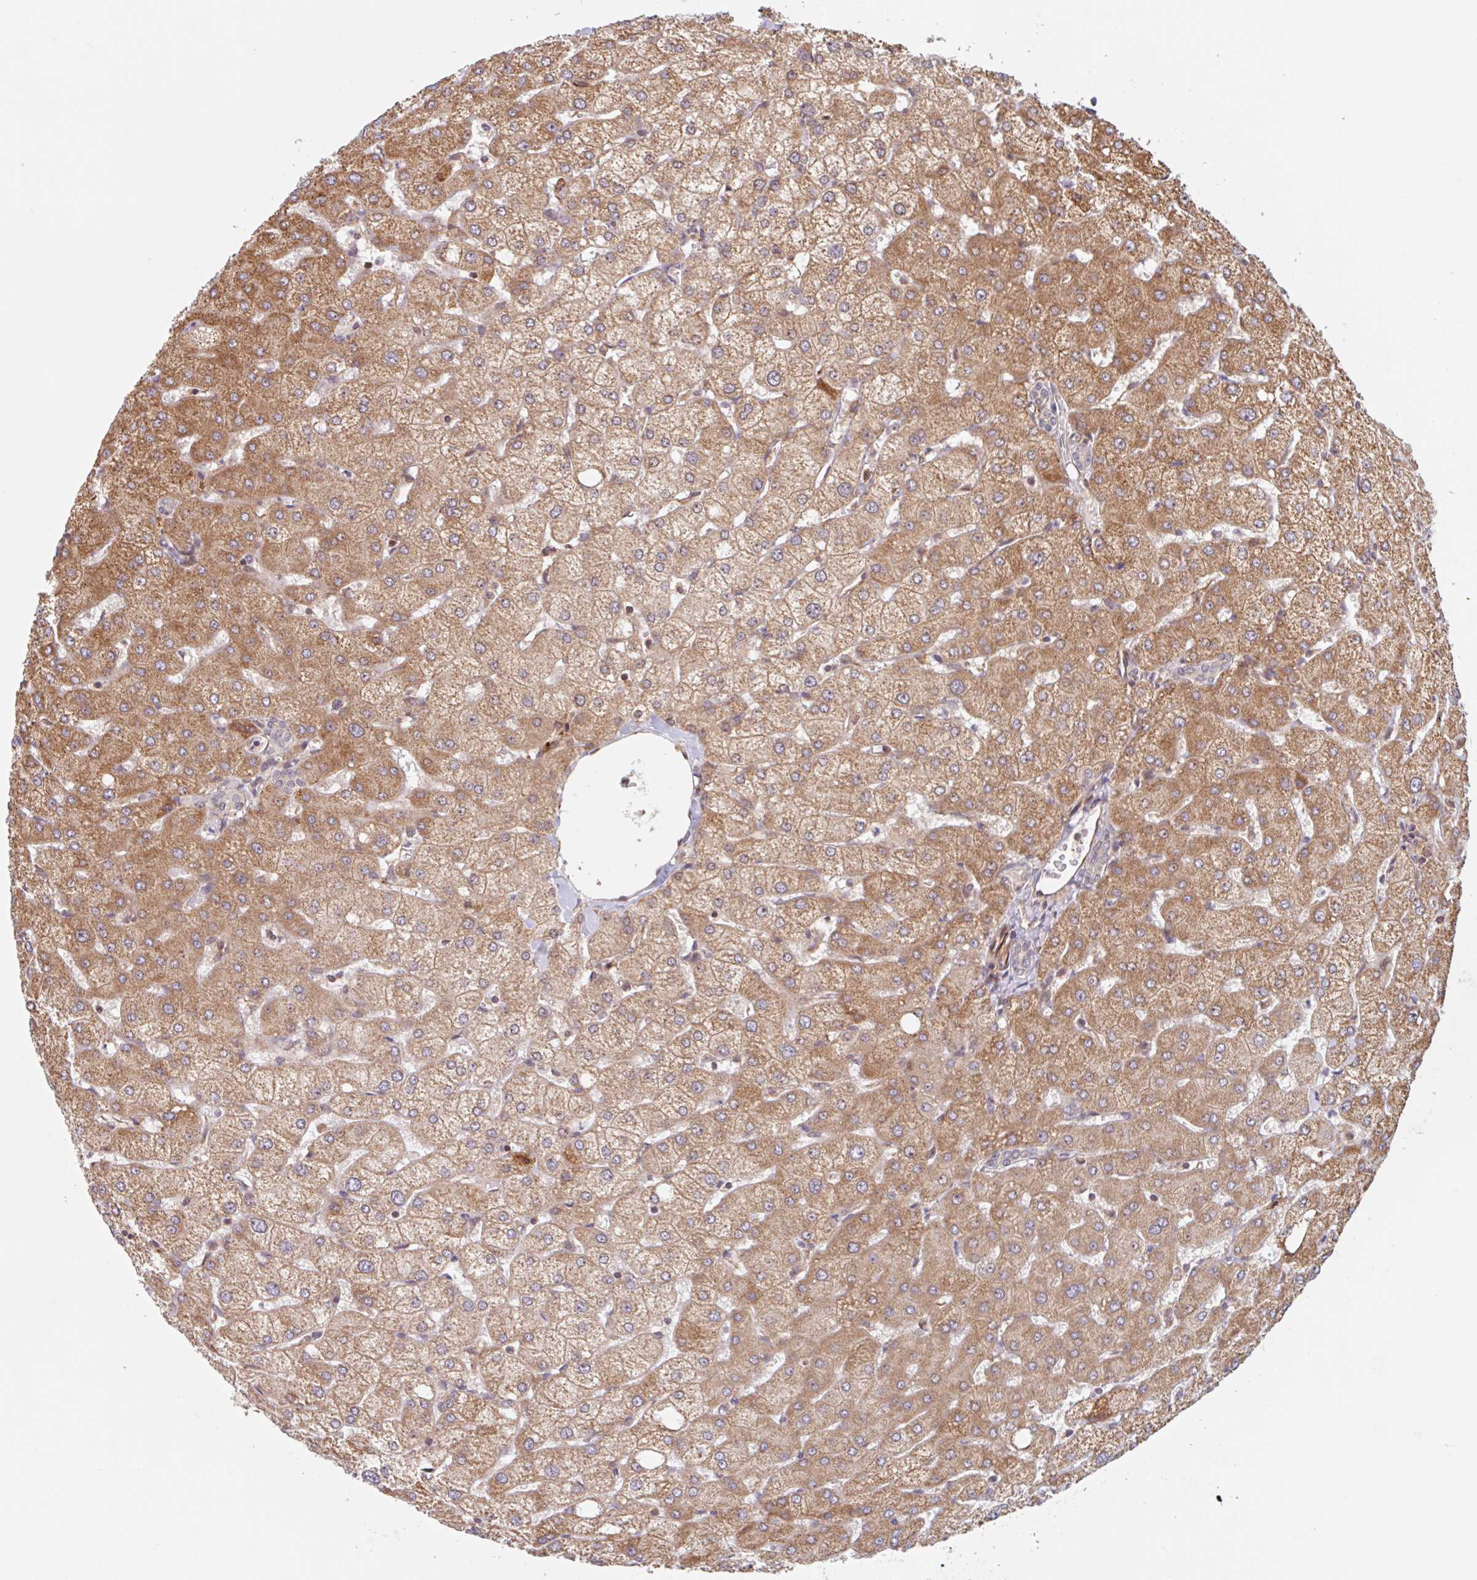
{"staining": {"intensity": "negative", "quantity": "none", "location": "none"}, "tissue": "liver", "cell_type": "Cholangiocytes", "image_type": "normal", "snomed": [{"axis": "morphology", "description": "Normal tissue, NOS"}, {"axis": "topography", "description": "Liver"}], "caption": "The image reveals no staining of cholangiocytes in unremarkable liver.", "gene": "NUB1", "patient": {"sex": "female", "age": 54}}